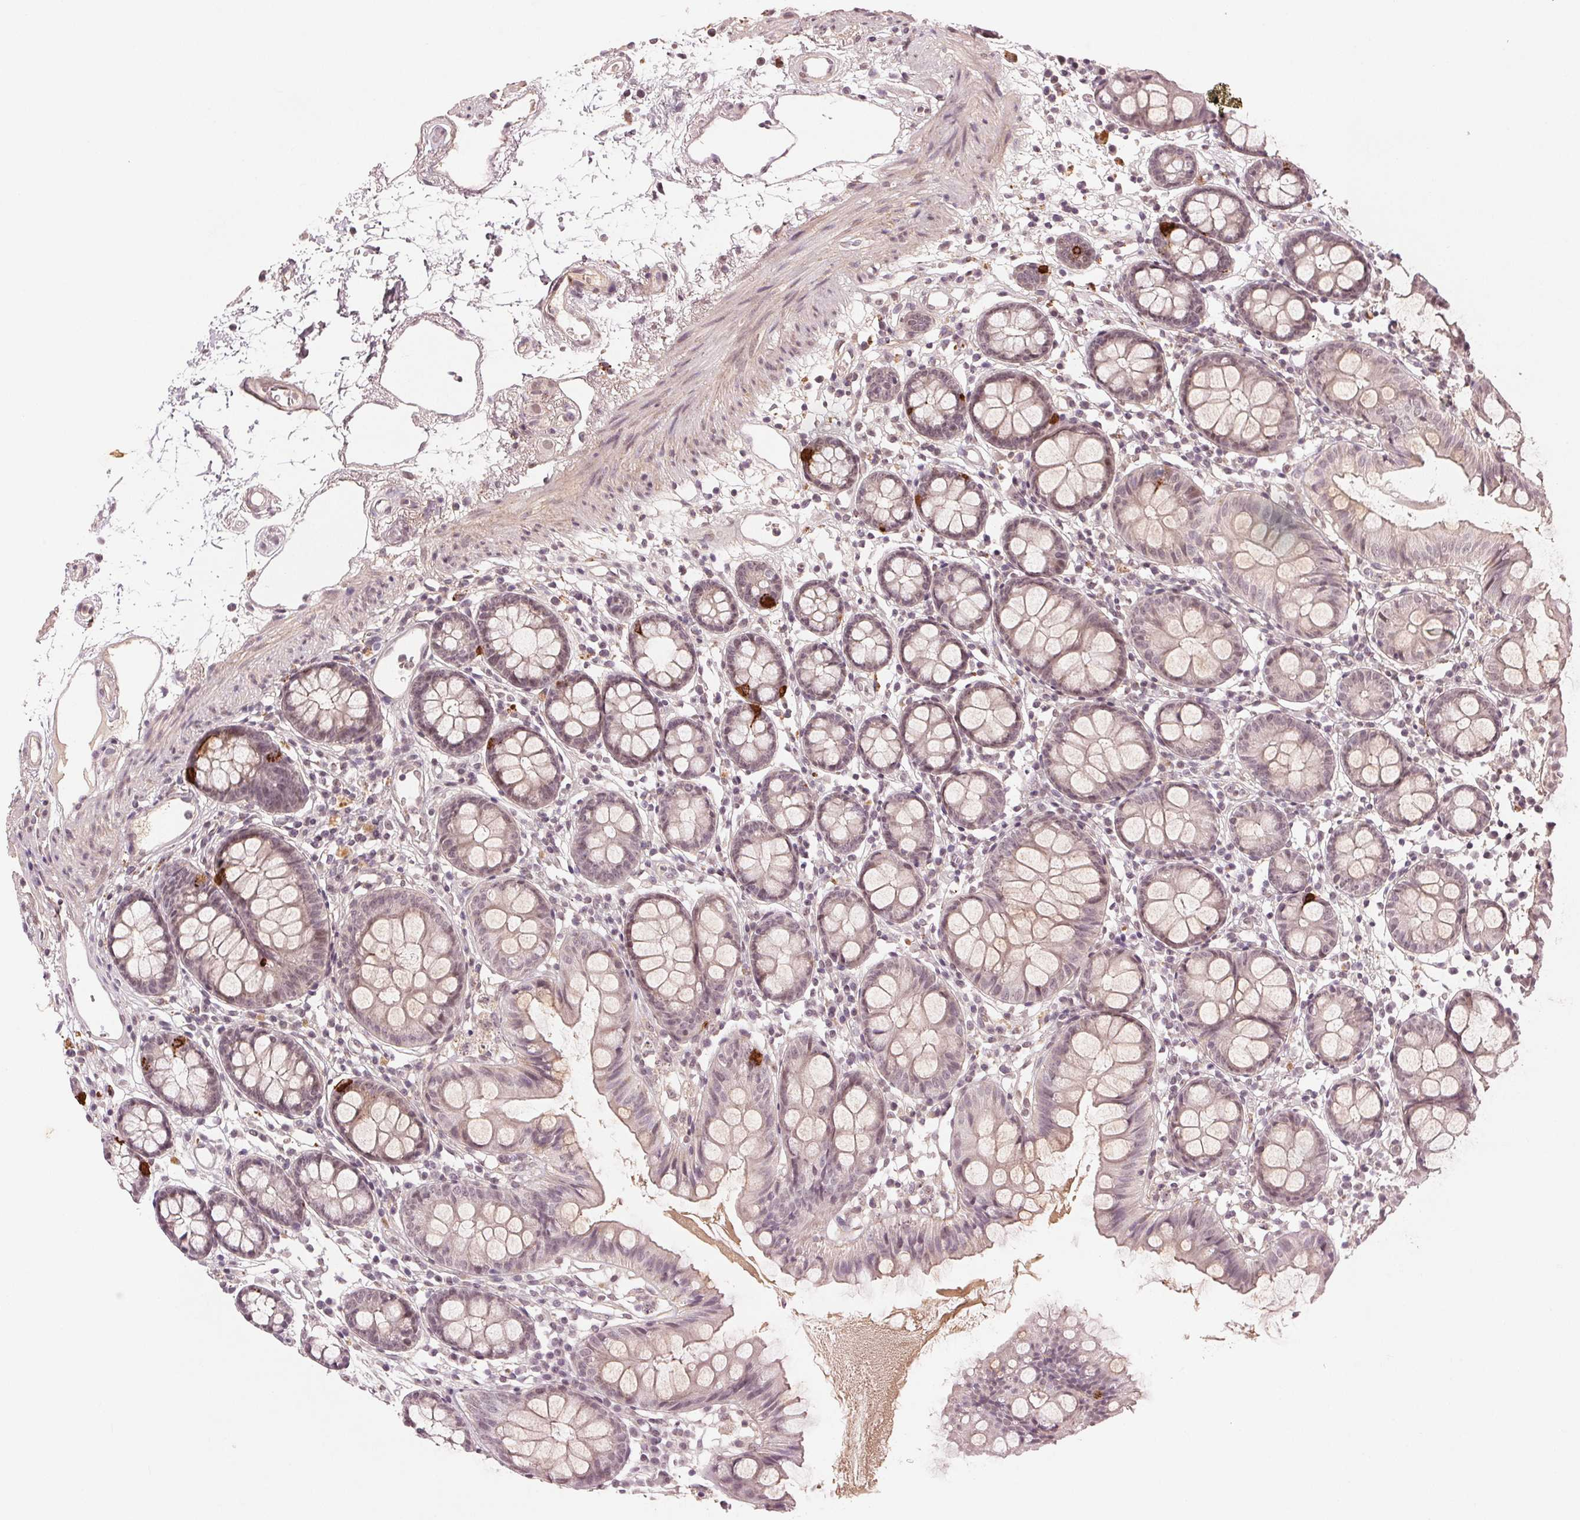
{"staining": {"intensity": "negative", "quantity": "none", "location": "none"}, "tissue": "colon", "cell_type": "Endothelial cells", "image_type": "normal", "snomed": [{"axis": "morphology", "description": "Normal tissue, NOS"}, {"axis": "topography", "description": "Colon"}], "caption": "An IHC micrograph of unremarkable colon is shown. There is no staining in endothelial cells of colon.", "gene": "TUB", "patient": {"sex": "female", "age": 84}}